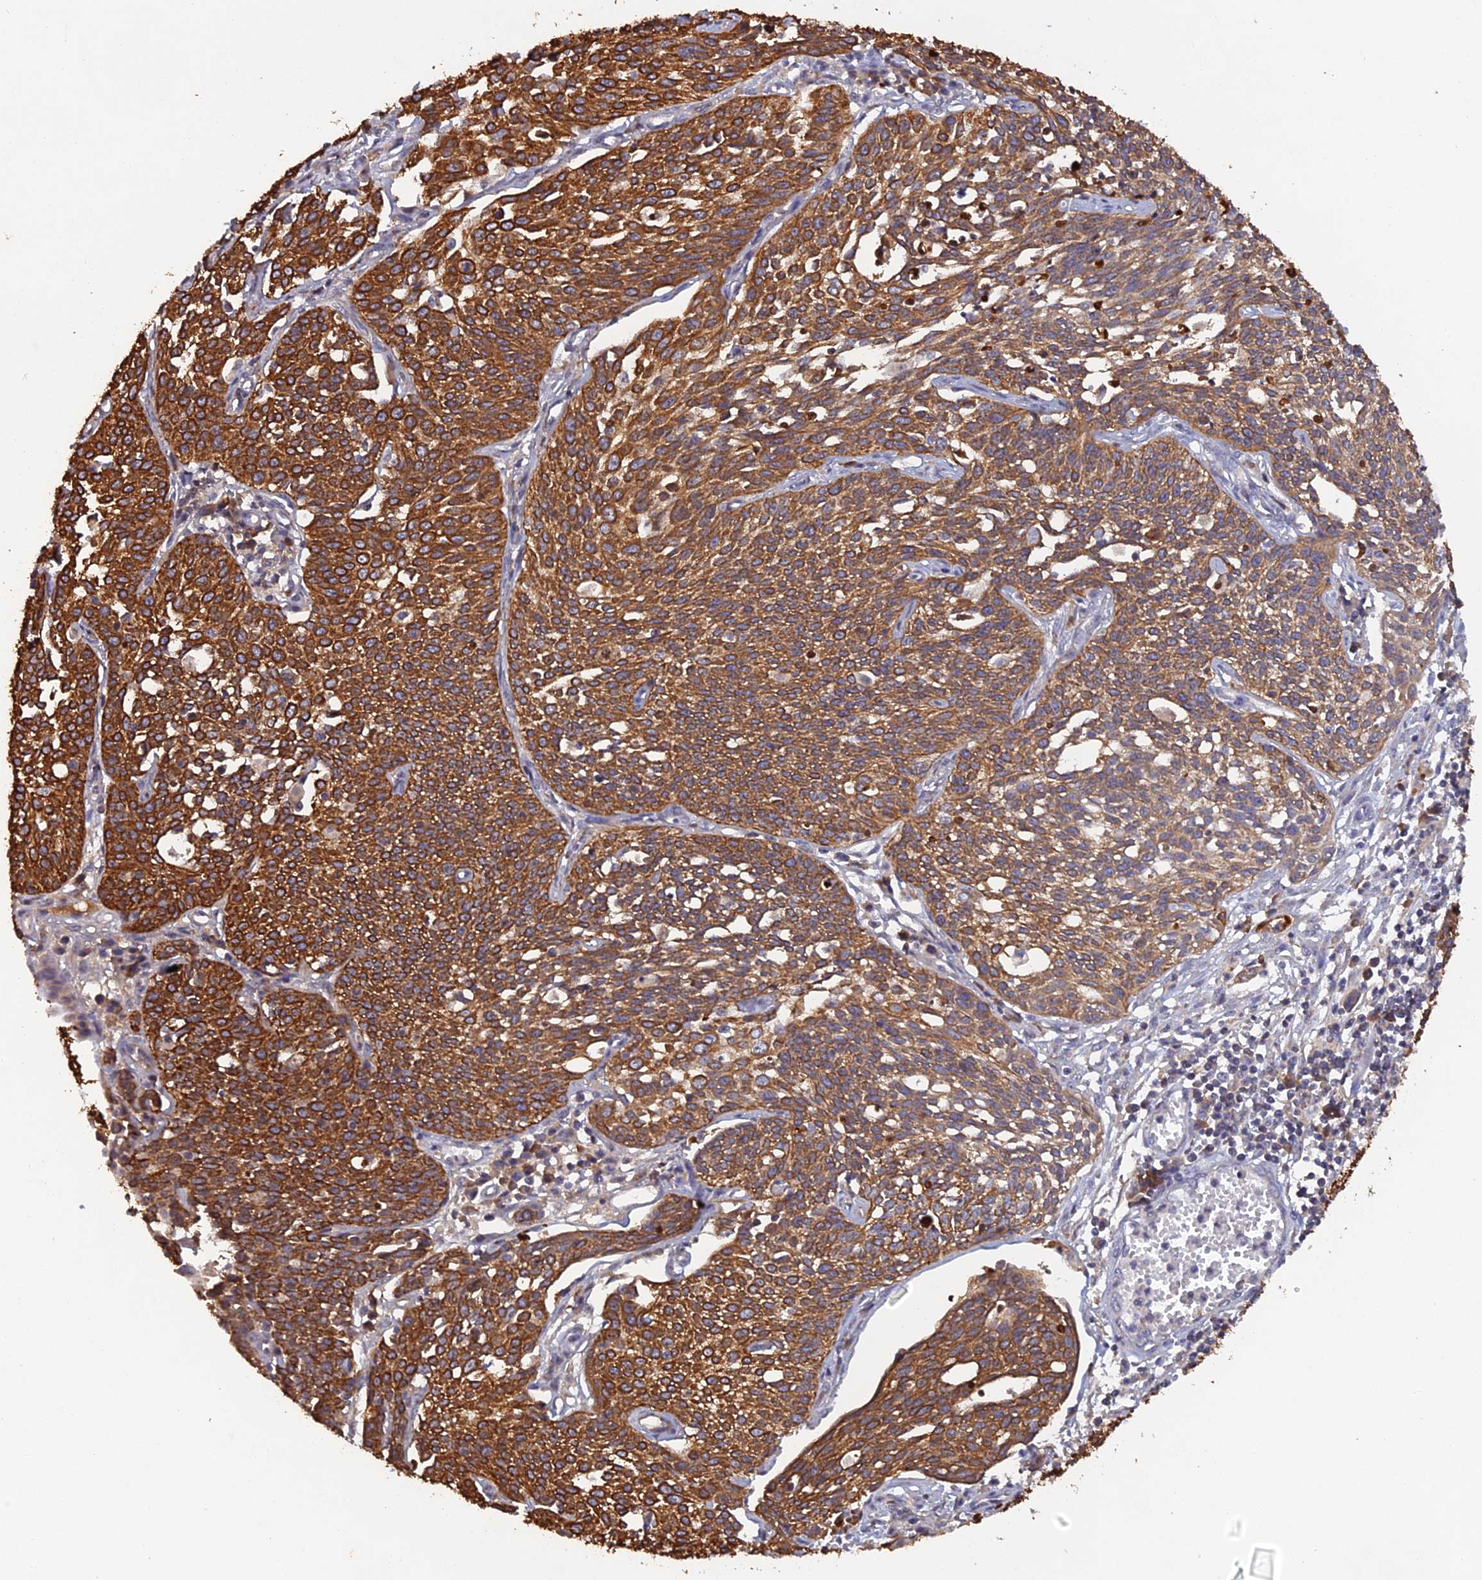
{"staining": {"intensity": "moderate", "quantity": ">75%", "location": "cytoplasmic/membranous"}, "tissue": "cervical cancer", "cell_type": "Tumor cells", "image_type": "cancer", "snomed": [{"axis": "morphology", "description": "Squamous cell carcinoma, NOS"}, {"axis": "topography", "description": "Cervix"}], "caption": "Moderate cytoplasmic/membranous protein positivity is appreciated in about >75% of tumor cells in cervical squamous cell carcinoma. (DAB IHC, brown staining for protein, blue staining for nuclei).", "gene": "SLC39A13", "patient": {"sex": "female", "age": 34}}